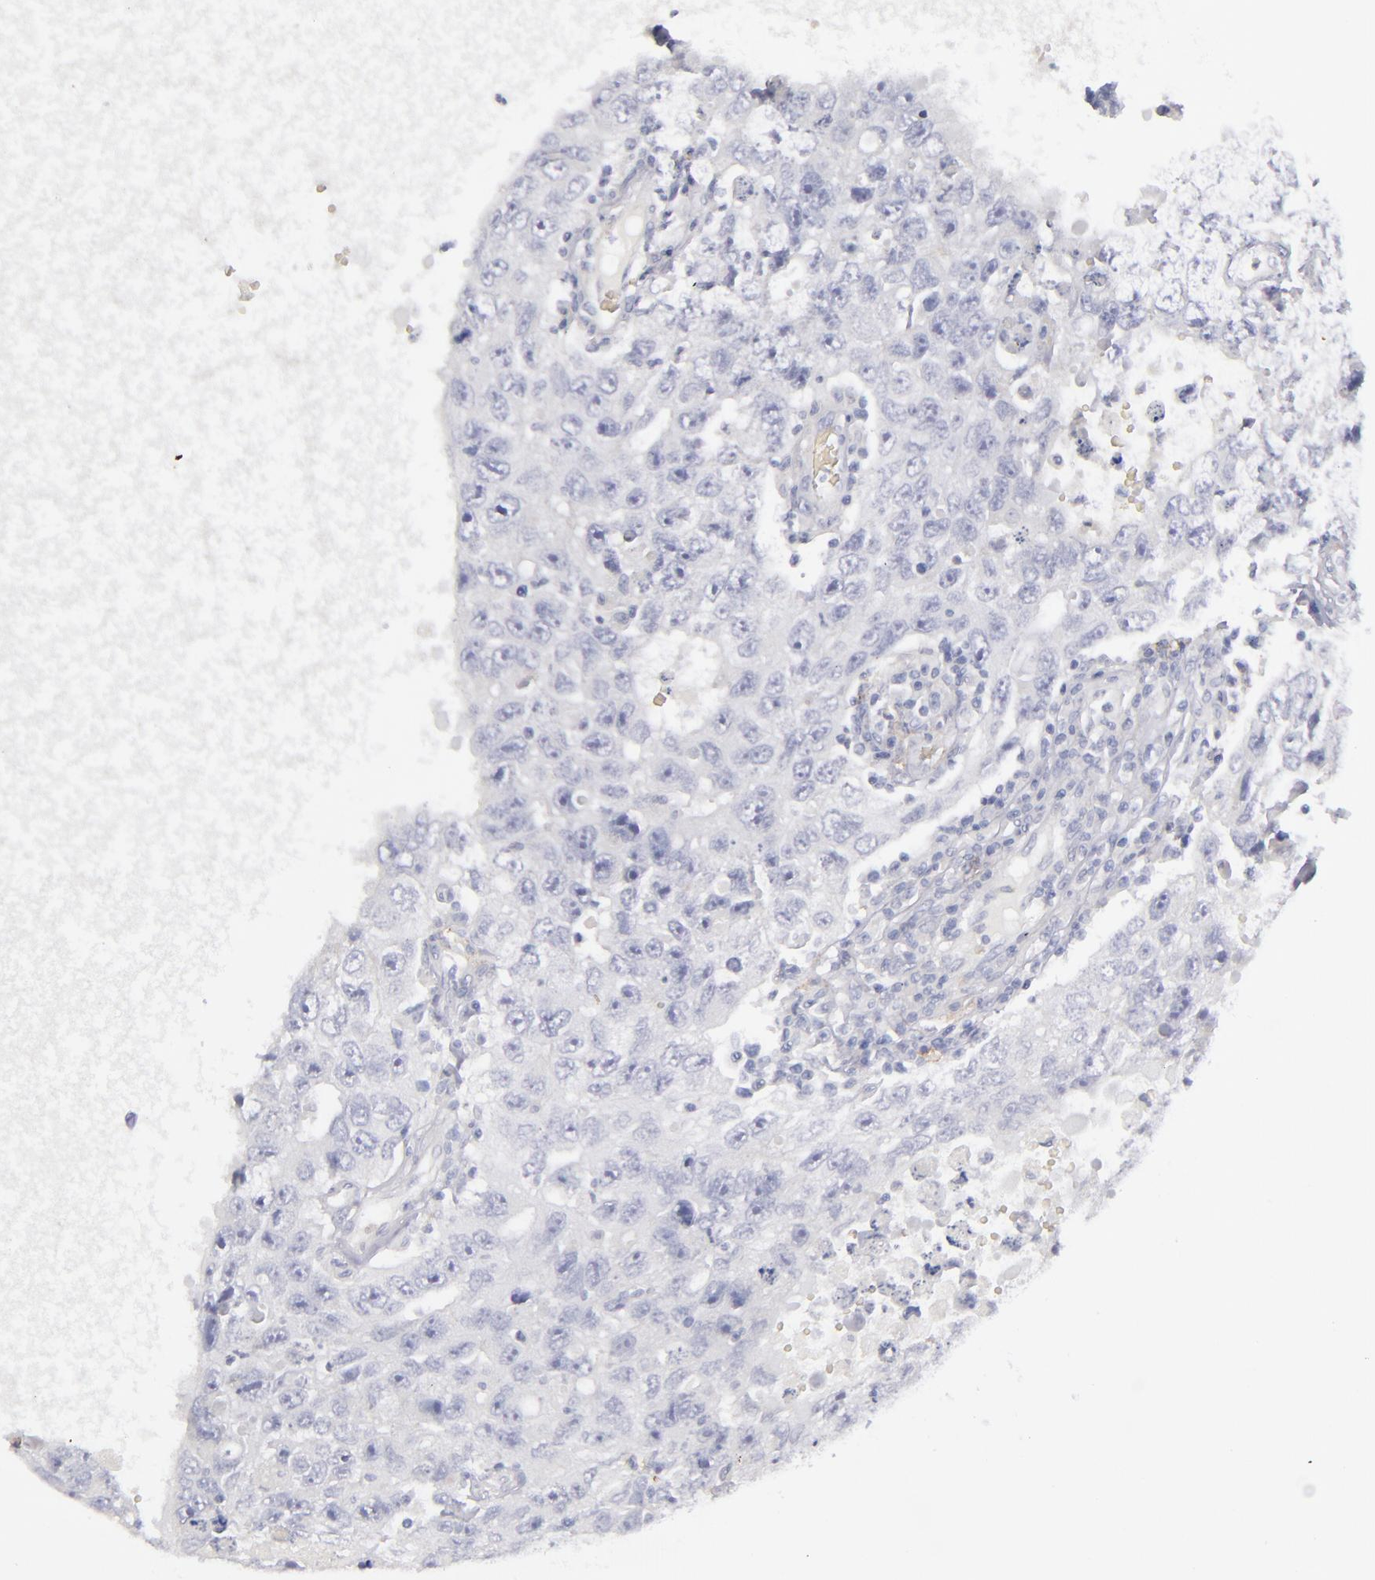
{"staining": {"intensity": "negative", "quantity": "none", "location": "none"}, "tissue": "testis cancer", "cell_type": "Tumor cells", "image_type": "cancer", "snomed": [{"axis": "morphology", "description": "Carcinoma, Embryonal, NOS"}, {"axis": "topography", "description": "Testis"}], "caption": "This is a photomicrograph of immunohistochemistry (IHC) staining of testis cancer (embryonal carcinoma), which shows no positivity in tumor cells. (Brightfield microscopy of DAB immunohistochemistry (IHC) at high magnification).", "gene": "ANPEP", "patient": {"sex": "male", "age": 26}}